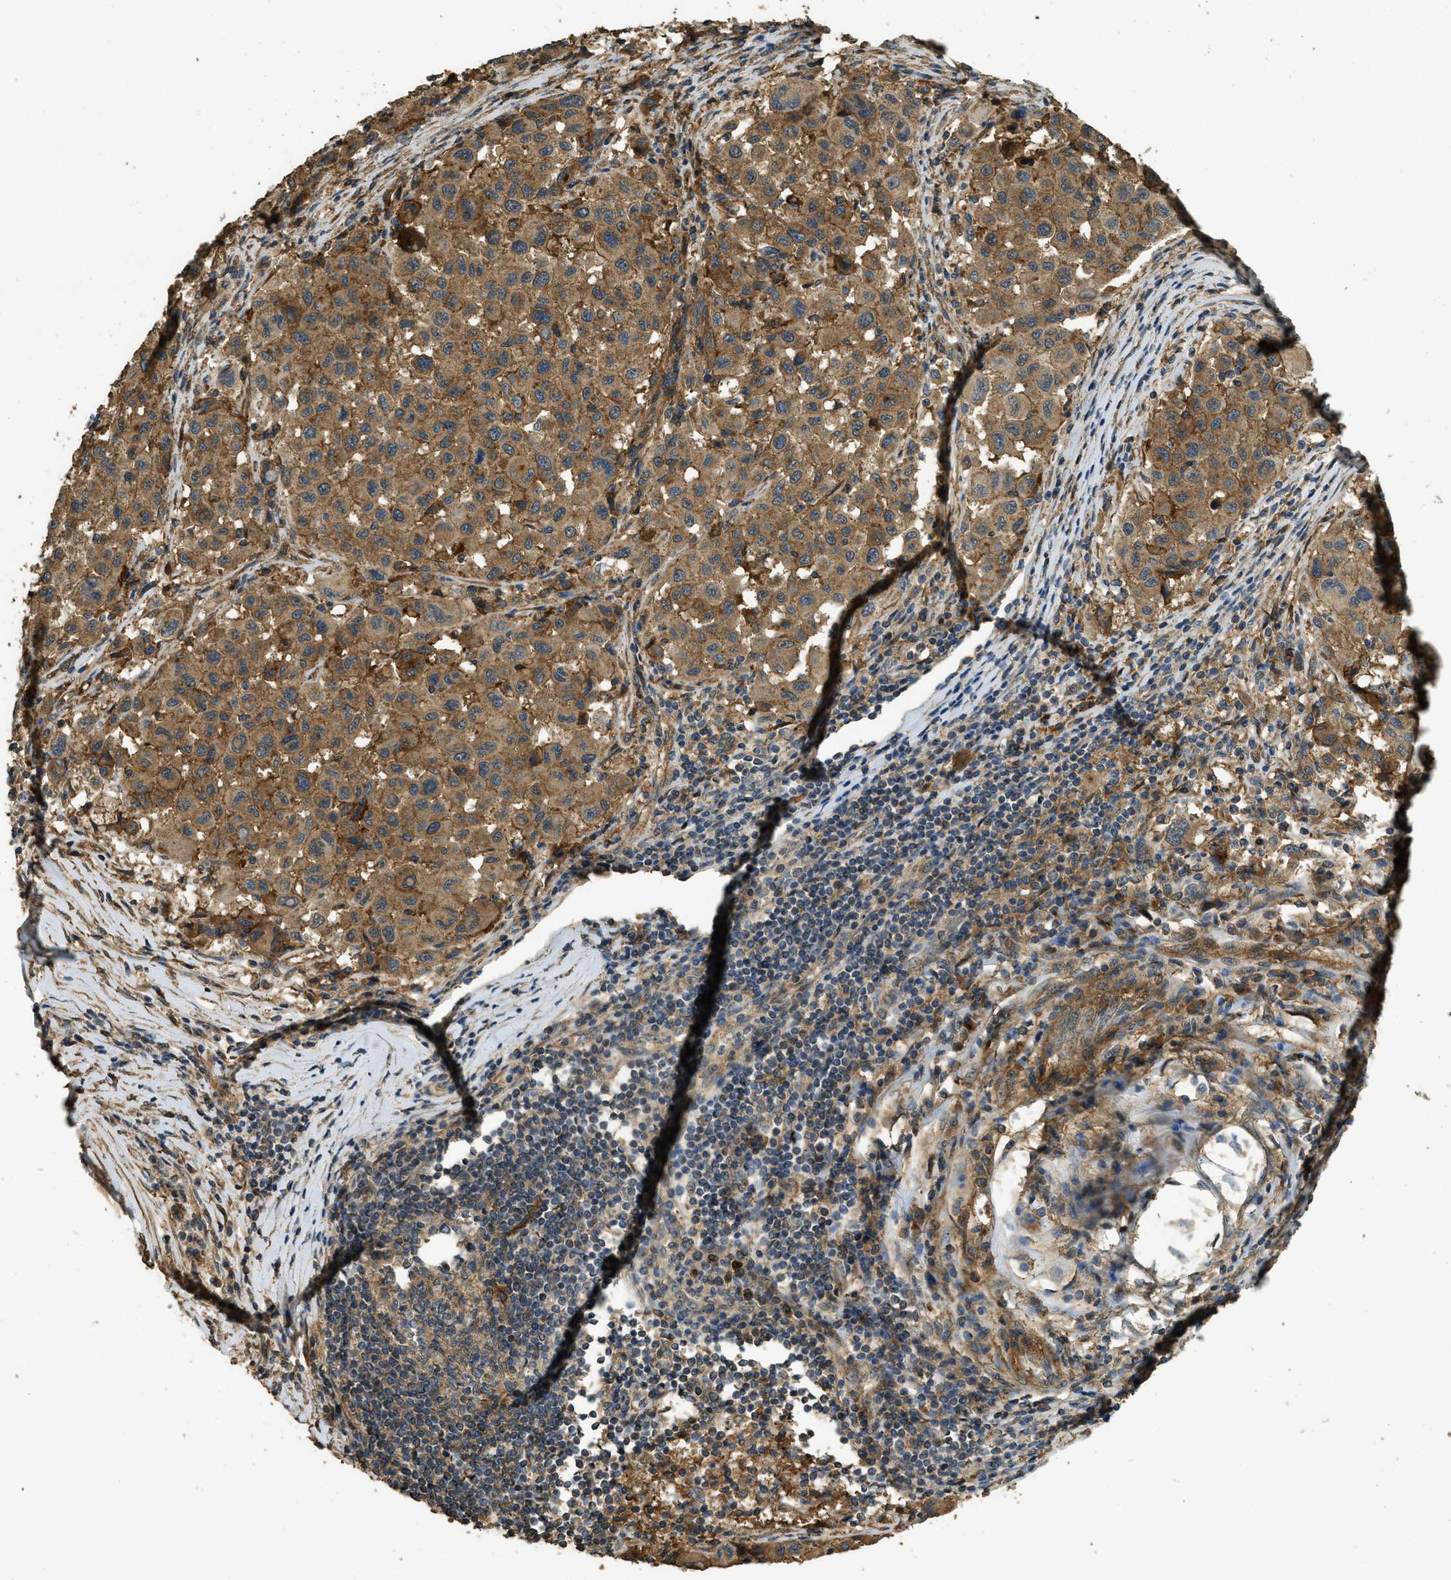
{"staining": {"intensity": "moderate", "quantity": ">75%", "location": "cytoplasmic/membranous"}, "tissue": "melanoma", "cell_type": "Tumor cells", "image_type": "cancer", "snomed": [{"axis": "morphology", "description": "Malignant melanoma, Metastatic site"}, {"axis": "topography", "description": "Lymph node"}], "caption": "Immunohistochemistry (IHC) image of neoplastic tissue: melanoma stained using immunohistochemistry exhibits medium levels of moderate protein expression localized specifically in the cytoplasmic/membranous of tumor cells, appearing as a cytoplasmic/membranous brown color.", "gene": "CD276", "patient": {"sex": "male", "age": 61}}